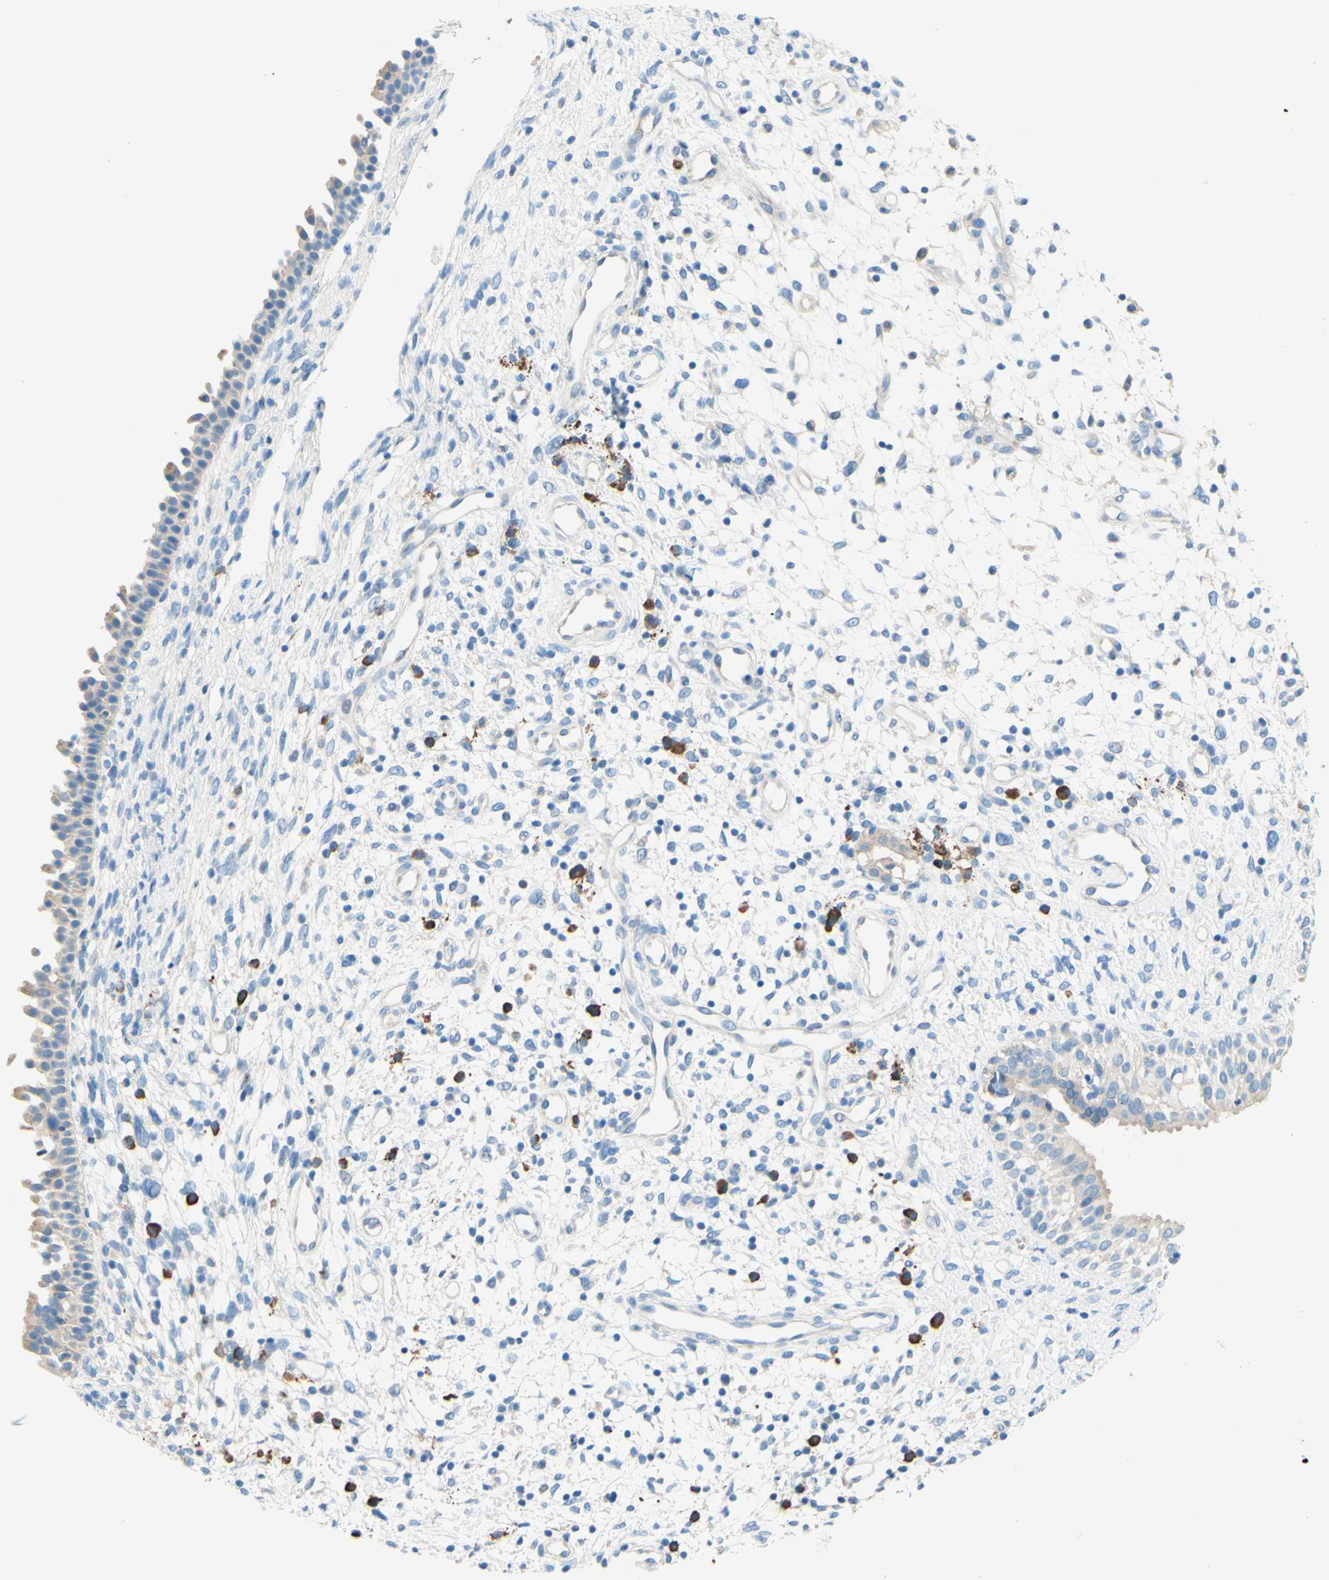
{"staining": {"intensity": "moderate", "quantity": "25%-75%", "location": "cytoplasmic/membranous"}, "tissue": "nasopharynx", "cell_type": "Respiratory epithelial cells", "image_type": "normal", "snomed": [{"axis": "morphology", "description": "Normal tissue, NOS"}, {"axis": "topography", "description": "Nasopharynx"}], "caption": "Immunohistochemical staining of normal human nasopharynx shows 25%-75% levels of moderate cytoplasmic/membranous protein staining in approximately 25%-75% of respiratory epithelial cells.", "gene": "PASD1", "patient": {"sex": "male", "age": 22}}